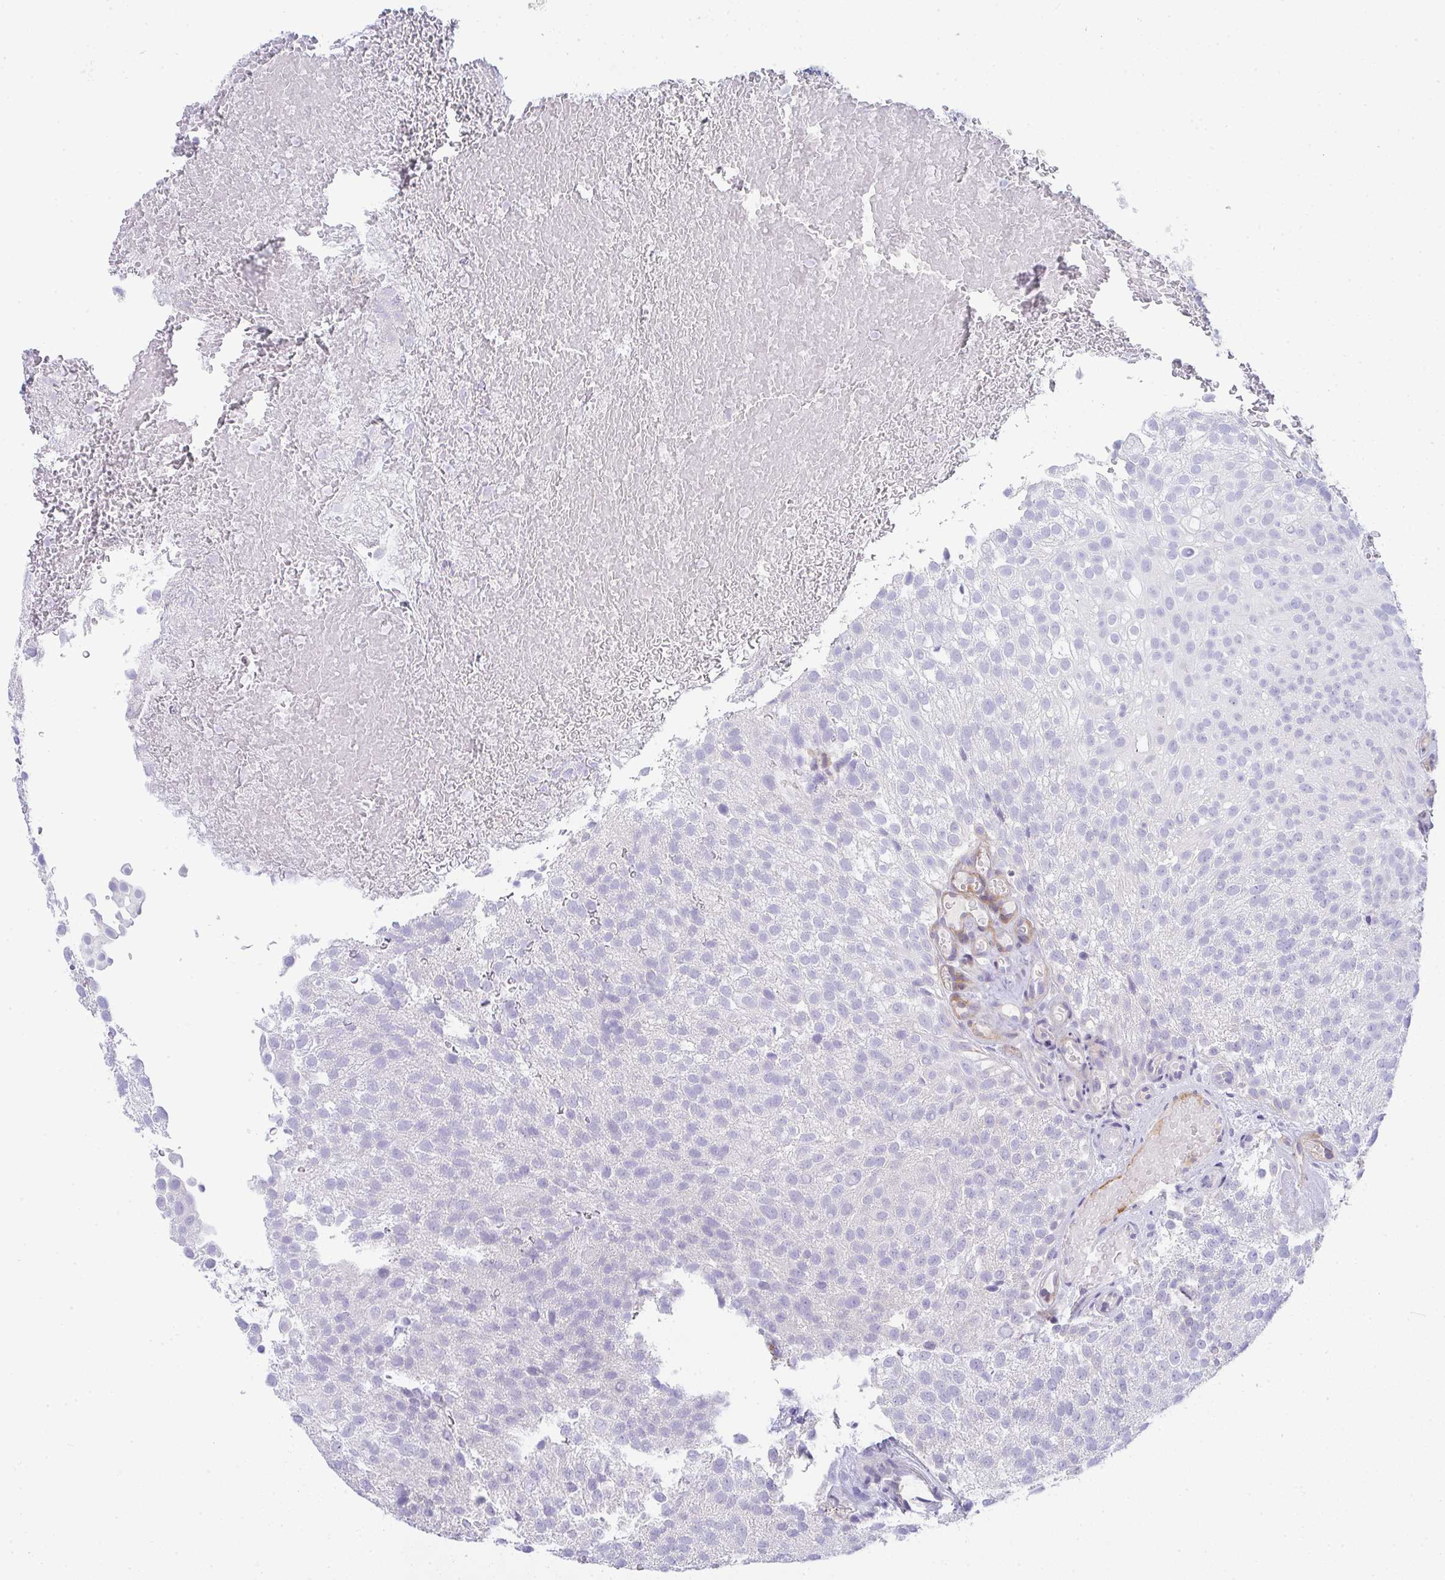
{"staining": {"intensity": "negative", "quantity": "none", "location": "none"}, "tissue": "urothelial cancer", "cell_type": "Tumor cells", "image_type": "cancer", "snomed": [{"axis": "morphology", "description": "Urothelial carcinoma, Low grade"}, {"axis": "topography", "description": "Urinary bladder"}], "caption": "An immunohistochemistry image of urothelial carcinoma (low-grade) is shown. There is no staining in tumor cells of urothelial carcinoma (low-grade).", "gene": "GAB1", "patient": {"sex": "male", "age": 78}}